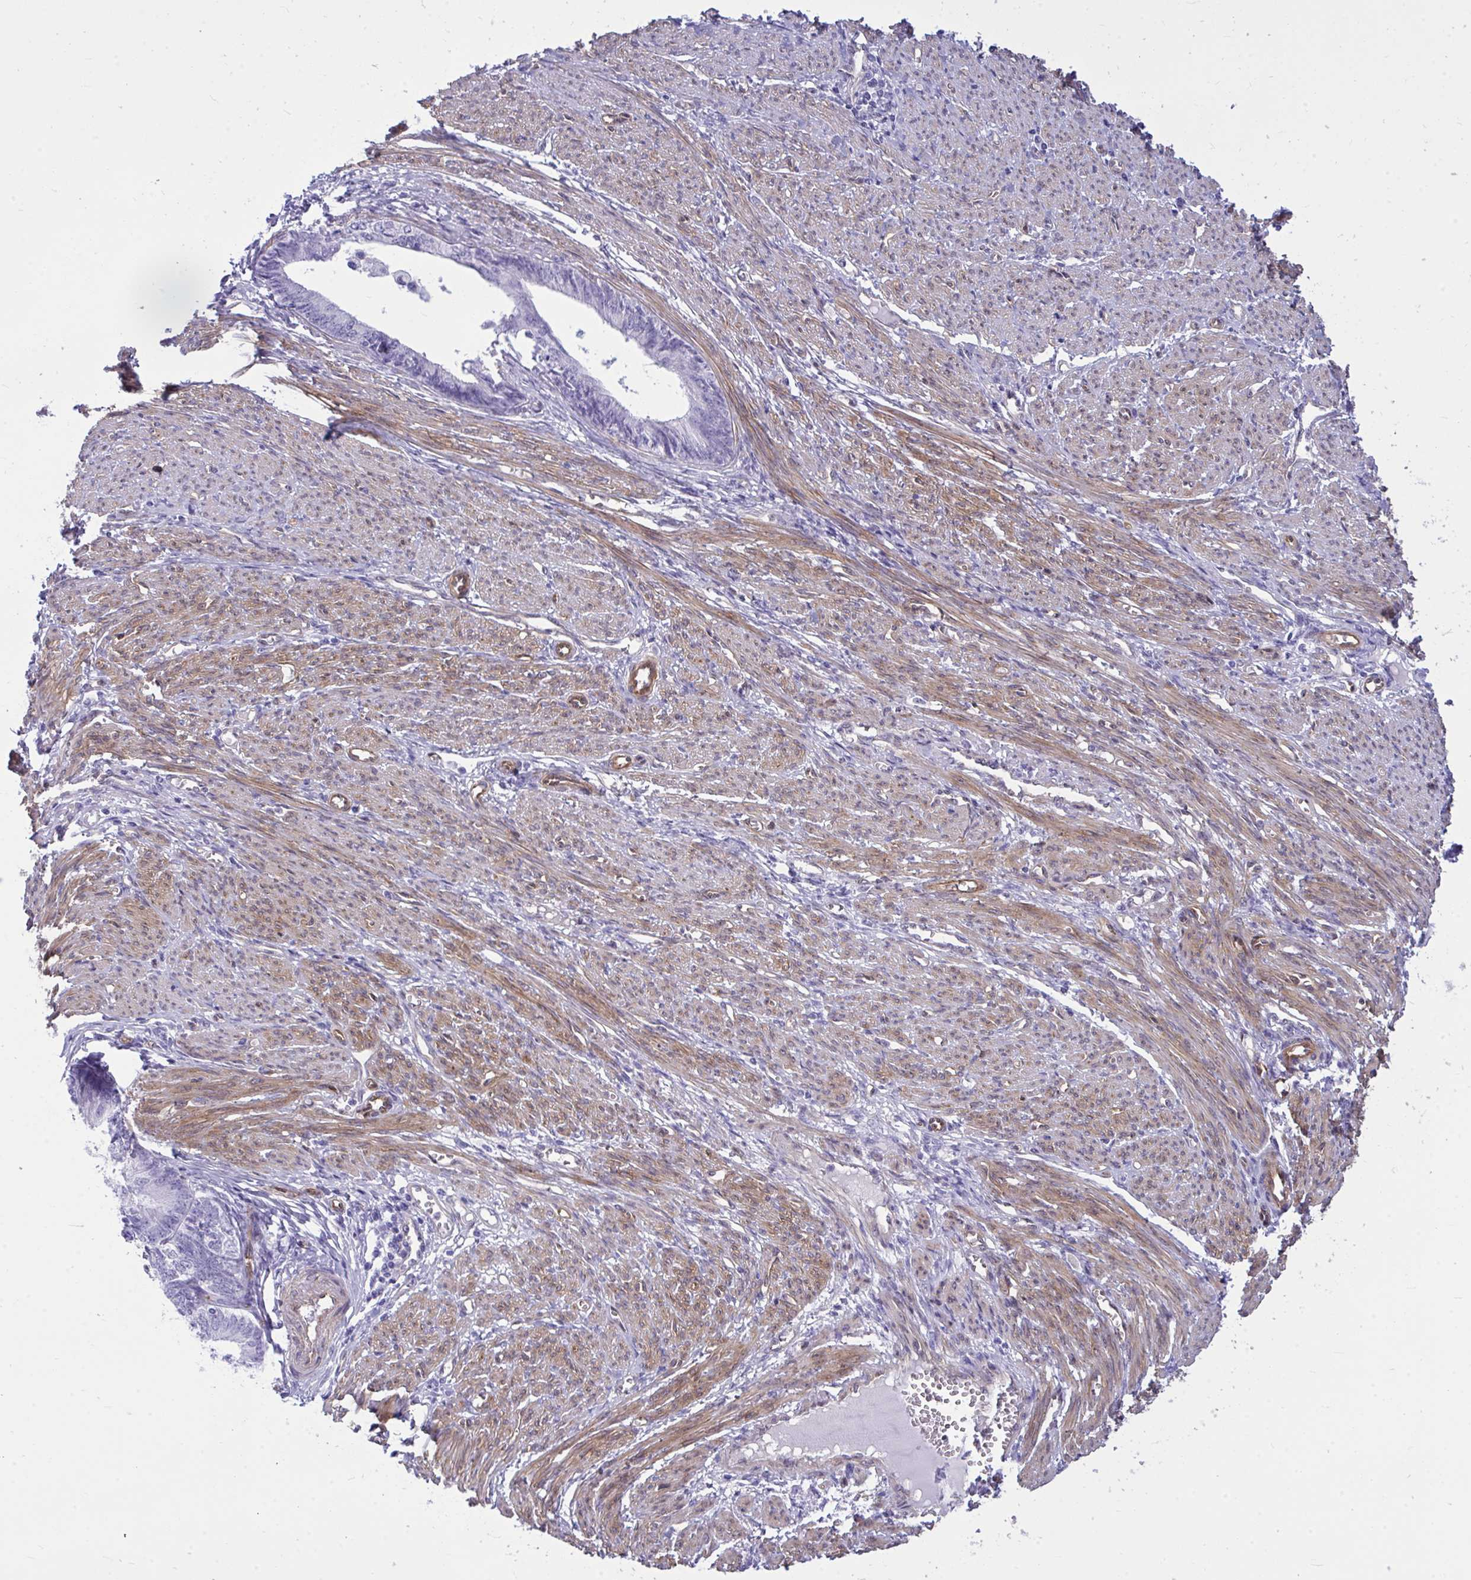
{"staining": {"intensity": "negative", "quantity": "none", "location": "none"}, "tissue": "endometrial cancer", "cell_type": "Tumor cells", "image_type": "cancer", "snomed": [{"axis": "morphology", "description": "Adenocarcinoma, NOS"}, {"axis": "topography", "description": "Endometrium"}], "caption": "Endometrial adenocarcinoma was stained to show a protein in brown. There is no significant expression in tumor cells. (Stains: DAB IHC with hematoxylin counter stain, Microscopy: brightfield microscopy at high magnification).", "gene": "LIMS2", "patient": {"sex": "female", "age": 68}}